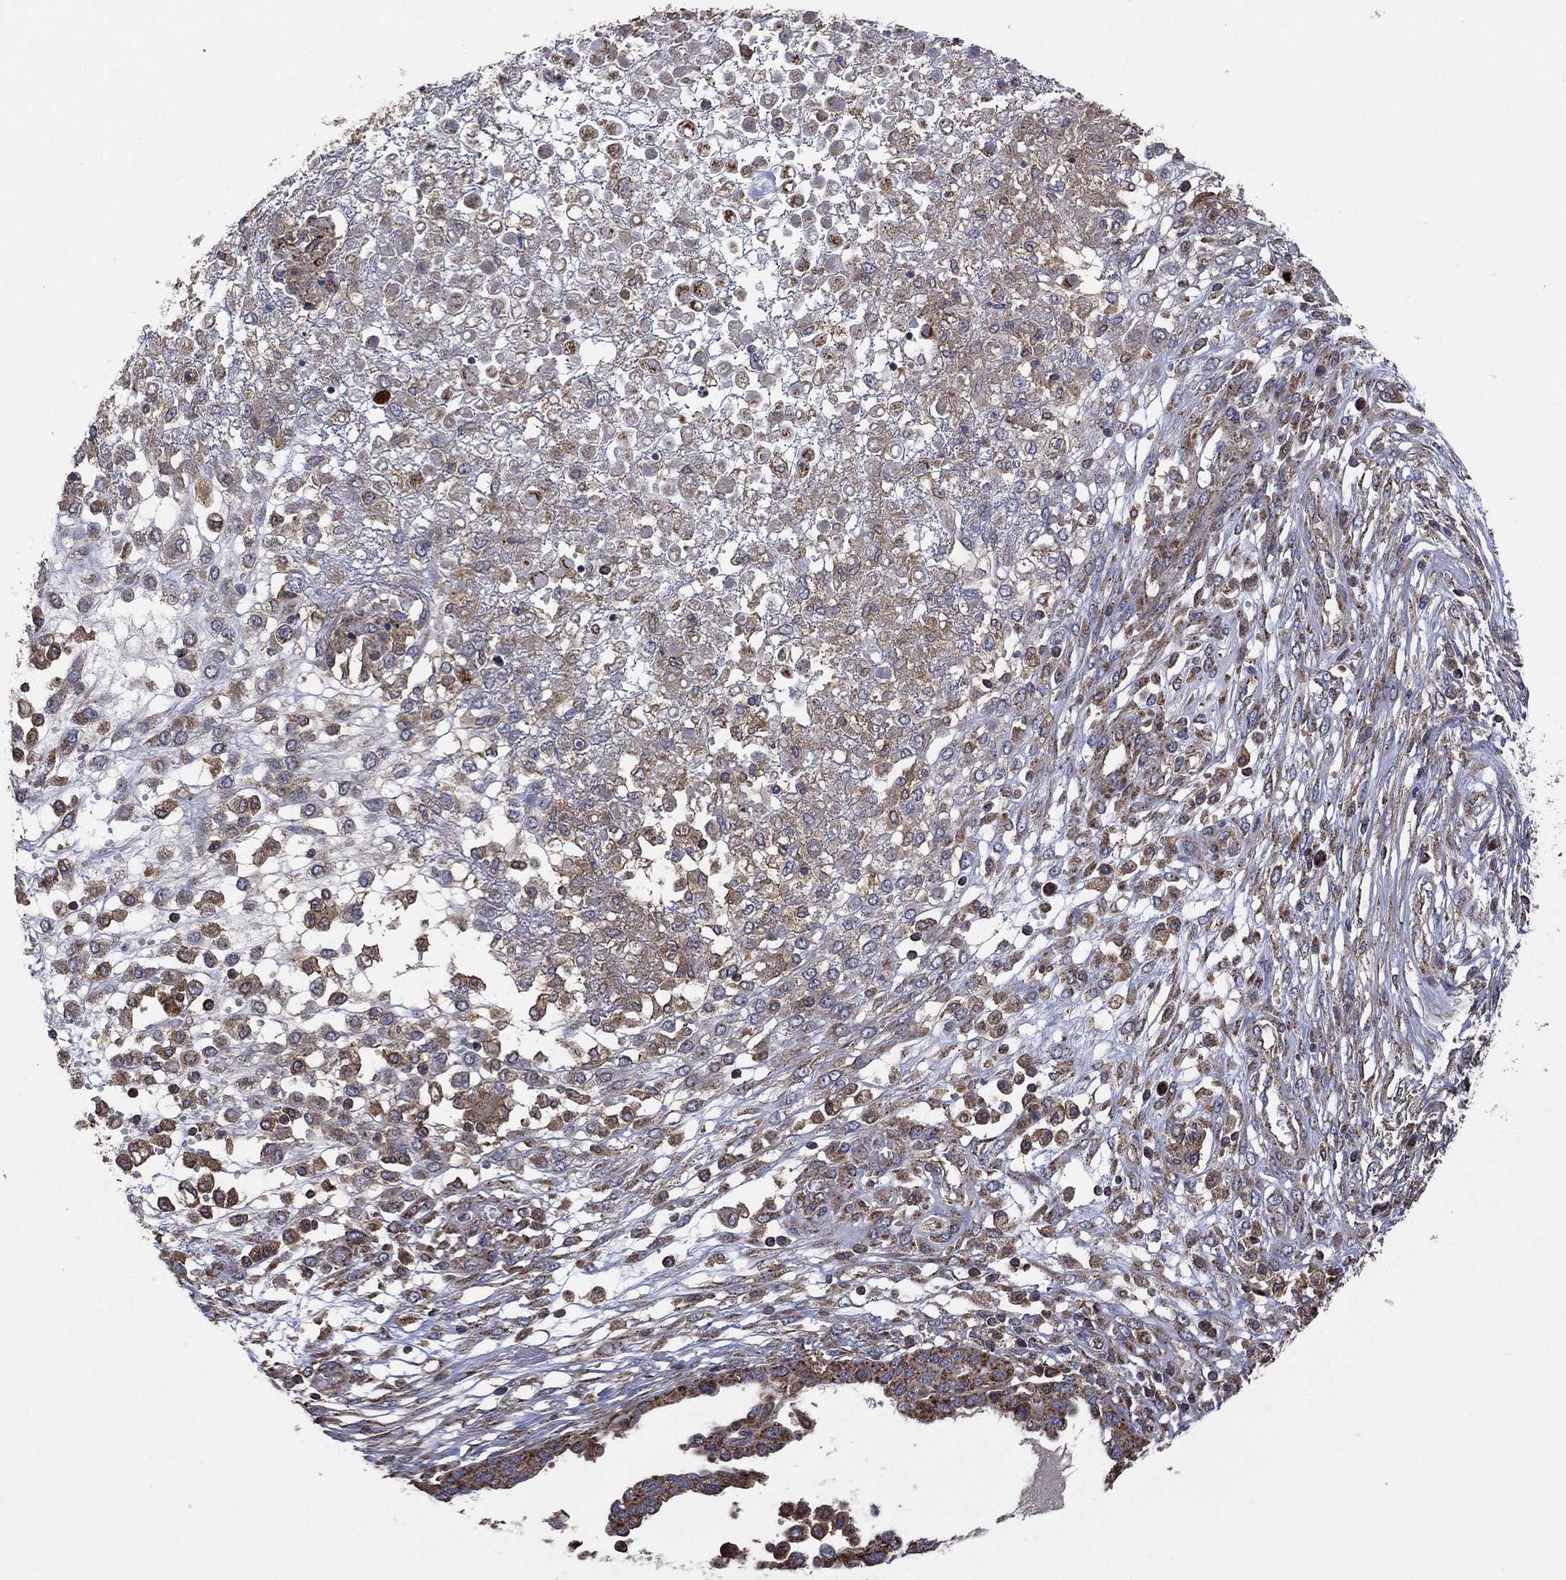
{"staining": {"intensity": "moderate", "quantity": "25%-75%", "location": "cytoplasmic/membranous"}, "tissue": "ovarian cancer", "cell_type": "Tumor cells", "image_type": "cancer", "snomed": [{"axis": "morphology", "description": "Cystadenocarcinoma, serous, NOS"}, {"axis": "topography", "description": "Ovary"}], "caption": "Immunohistochemistry (IHC) staining of serous cystadenocarcinoma (ovarian), which demonstrates medium levels of moderate cytoplasmic/membranous staining in about 25%-75% of tumor cells indicating moderate cytoplasmic/membranous protein staining. The staining was performed using DAB (brown) for protein detection and nuclei were counterstained in hematoxylin (blue).", "gene": "LIMD1", "patient": {"sex": "female", "age": 67}}